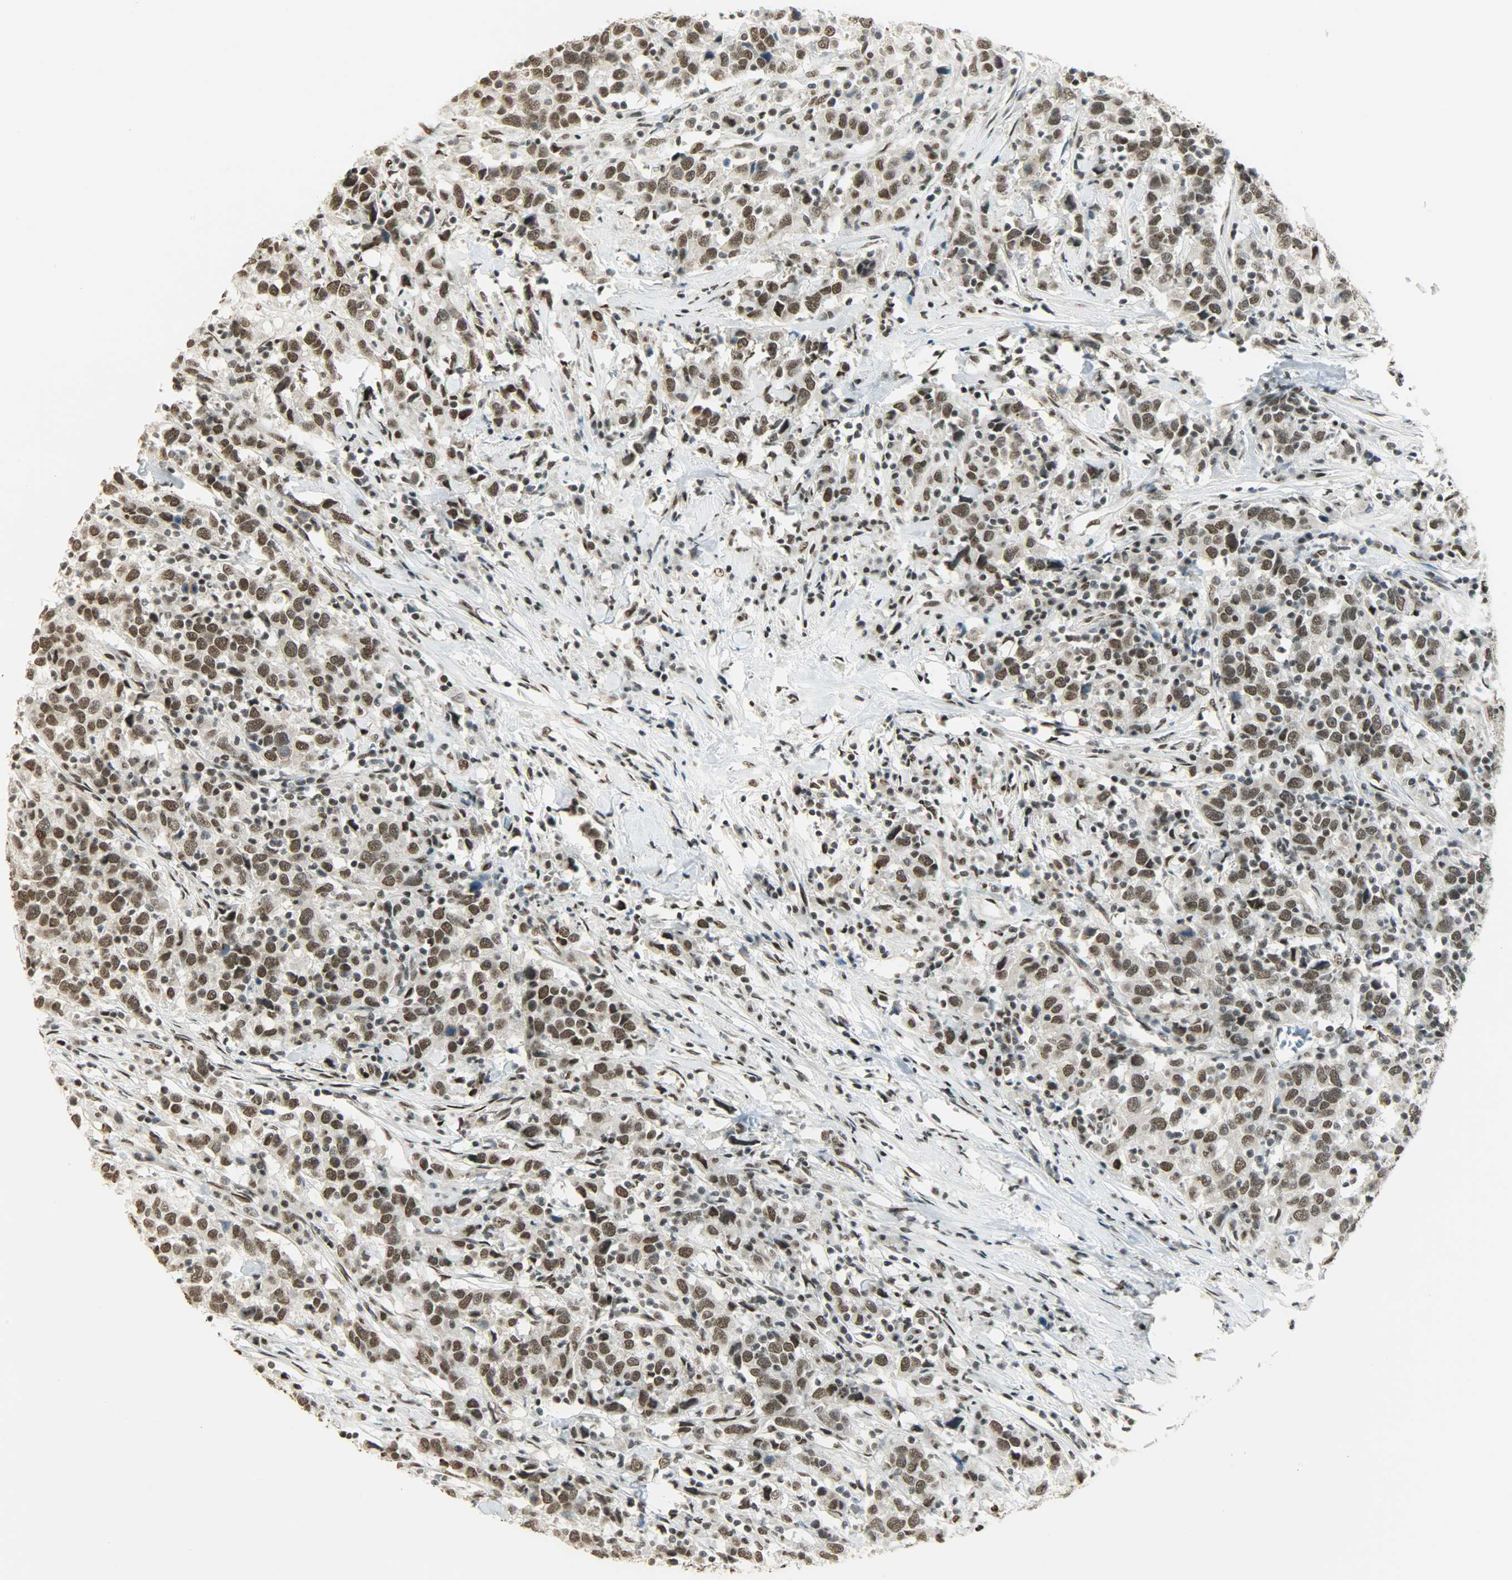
{"staining": {"intensity": "strong", "quantity": ">75%", "location": "nuclear"}, "tissue": "urothelial cancer", "cell_type": "Tumor cells", "image_type": "cancer", "snomed": [{"axis": "morphology", "description": "Urothelial carcinoma, High grade"}, {"axis": "topography", "description": "Urinary bladder"}], "caption": "About >75% of tumor cells in urothelial carcinoma (high-grade) demonstrate strong nuclear protein staining as visualized by brown immunohistochemical staining.", "gene": "MYEF2", "patient": {"sex": "male", "age": 61}}